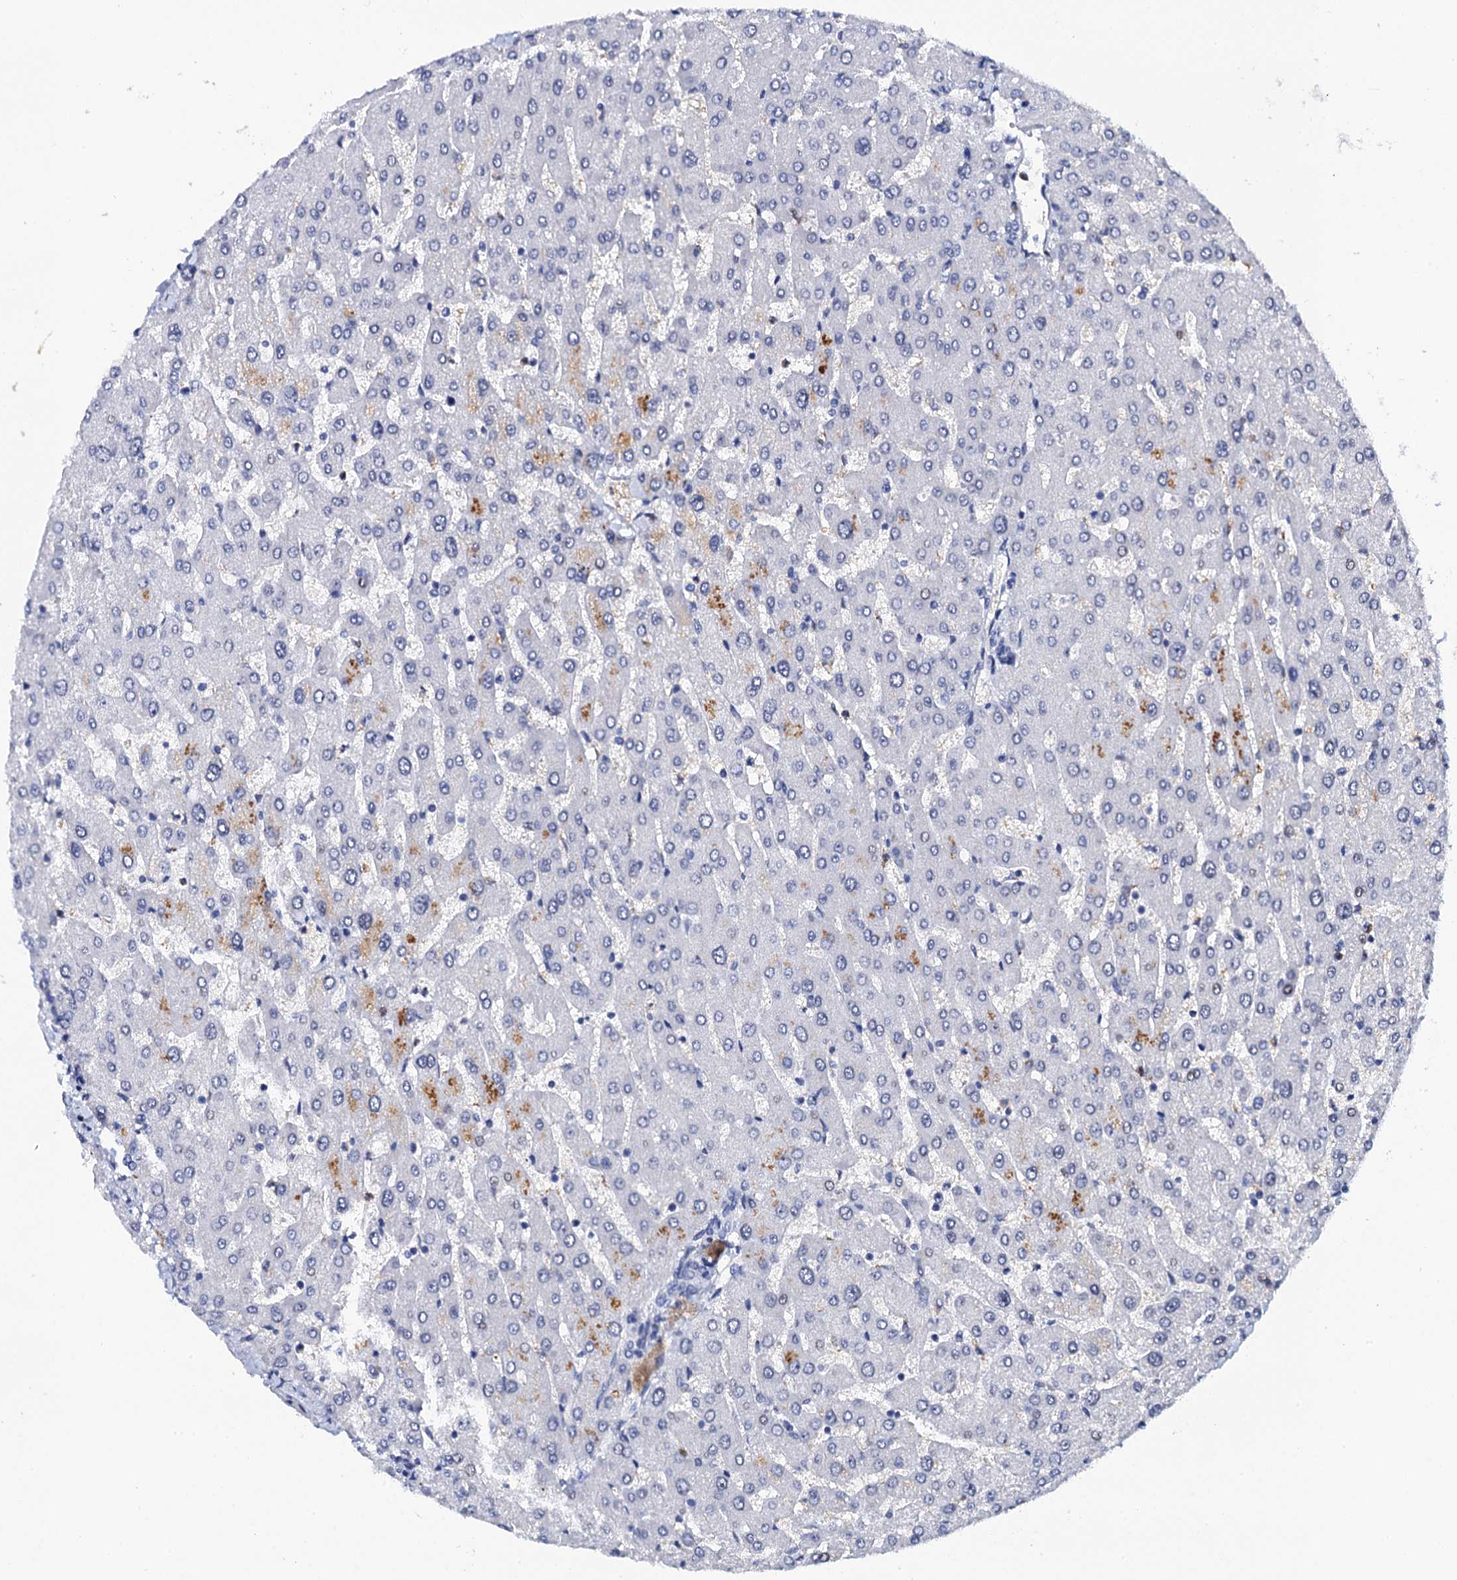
{"staining": {"intensity": "negative", "quantity": "none", "location": "none"}, "tissue": "liver", "cell_type": "Cholangiocytes", "image_type": "normal", "snomed": [{"axis": "morphology", "description": "Normal tissue, NOS"}, {"axis": "topography", "description": "Liver"}], "caption": "The IHC histopathology image has no significant staining in cholangiocytes of liver.", "gene": "LYPD3", "patient": {"sex": "male", "age": 55}}